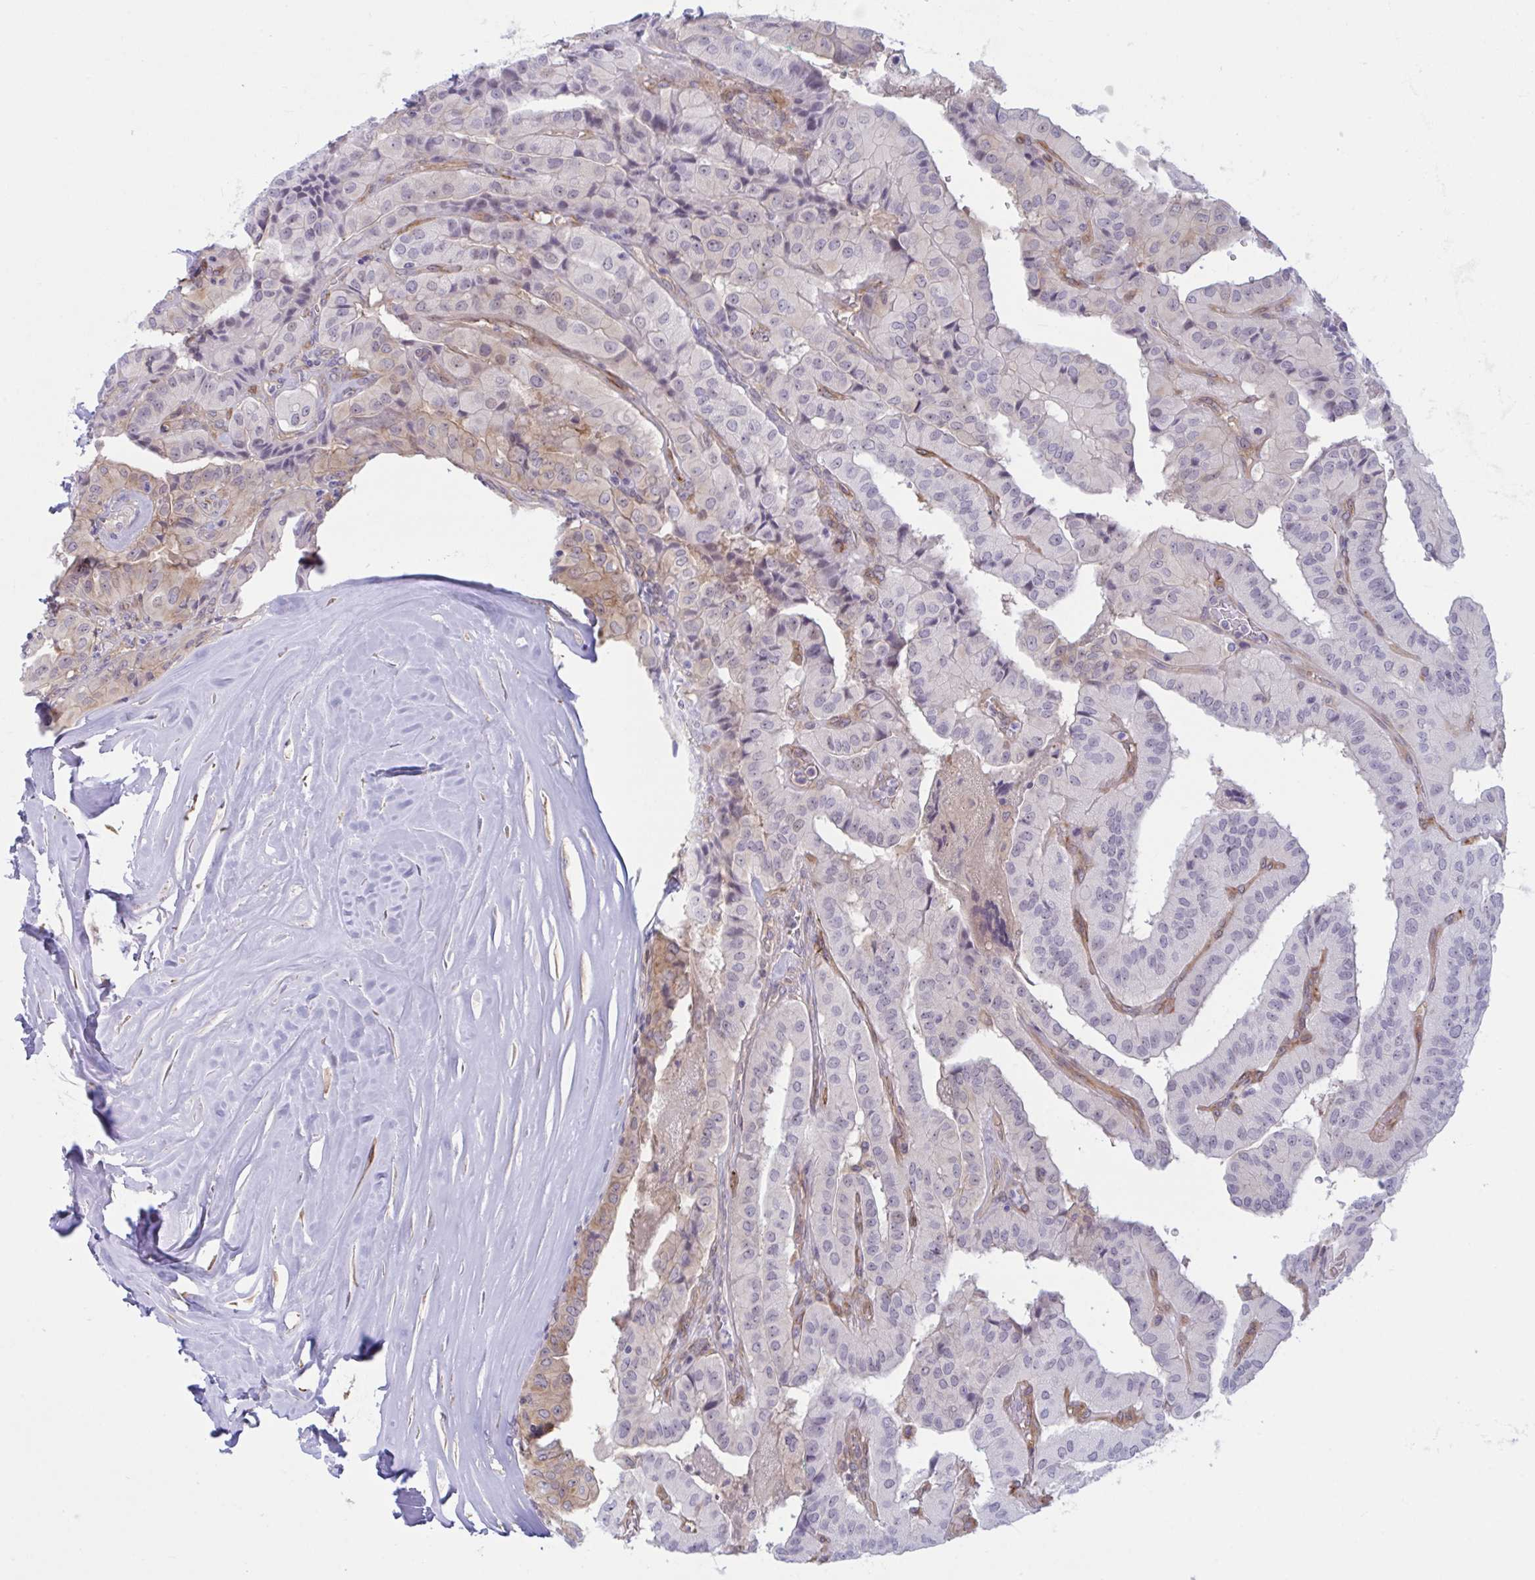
{"staining": {"intensity": "weak", "quantity": "<25%", "location": "cytoplasmic/membranous"}, "tissue": "thyroid cancer", "cell_type": "Tumor cells", "image_type": "cancer", "snomed": [{"axis": "morphology", "description": "Normal tissue, NOS"}, {"axis": "morphology", "description": "Papillary adenocarcinoma, NOS"}, {"axis": "topography", "description": "Thyroid gland"}], "caption": "This is a histopathology image of immunohistochemistry (IHC) staining of thyroid cancer, which shows no staining in tumor cells. (DAB (3,3'-diaminobenzidine) immunohistochemistry visualized using brightfield microscopy, high magnification).", "gene": "PRRT4", "patient": {"sex": "female", "age": 59}}